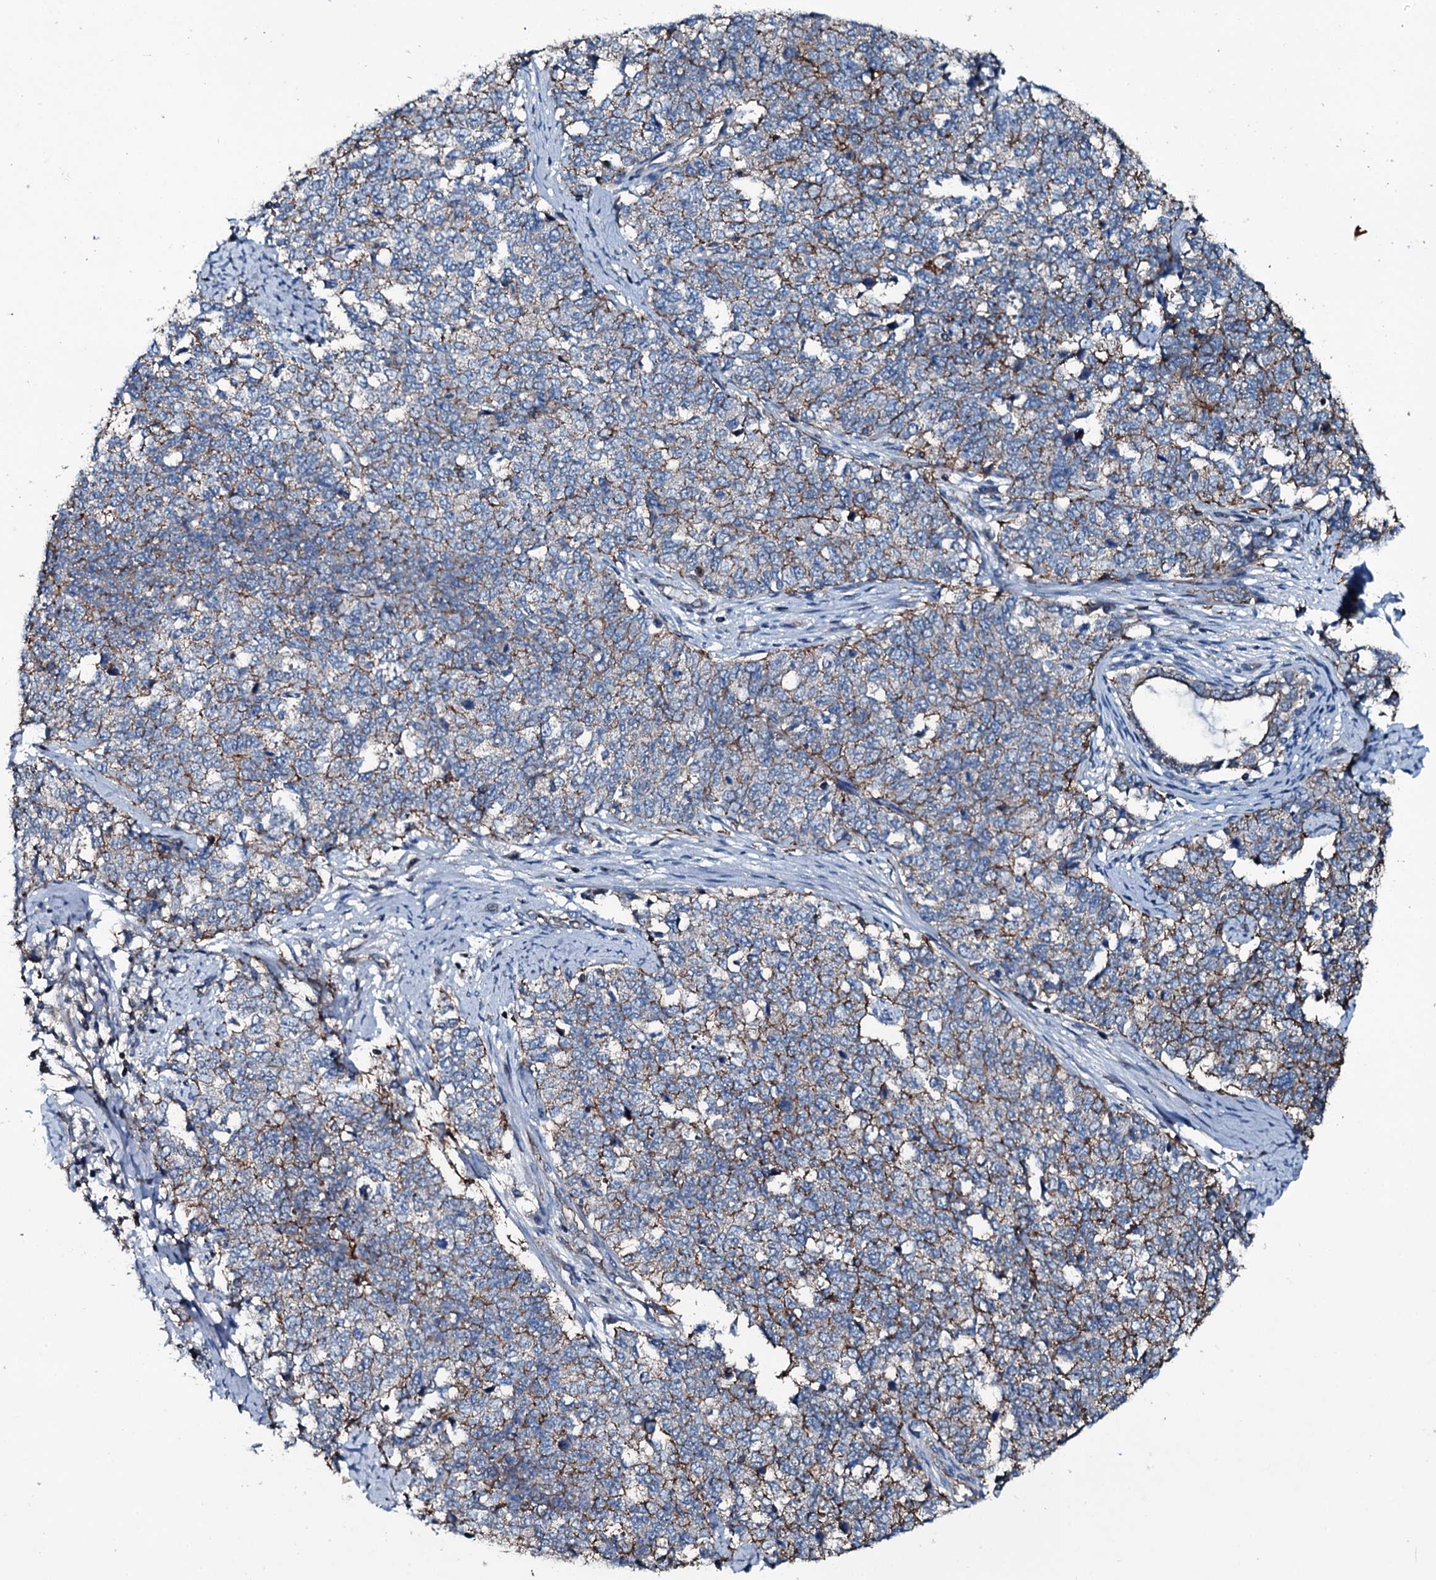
{"staining": {"intensity": "moderate", "quantity": "<25%", "location": "cytoplasmic/membranous"}, "tissue": "cervical cancer", "cell_type": "Tumor cells", "image_type": "cancer", "snomed": [{"axis": "morphology", "description": "Squamous cell carcinoma, NOS"}, {"axis": "topography", "description": "Cervix"}], "caption": "A histopathology image showing moderate cytoplasmic/membranous staining in about <25% of tumor cells in cervical squamous cell carcinoma, as visualized by brown immunohistochemical staining.", "gene": "SLC25A38", "patient": {"sex": "female", "age": 63}}